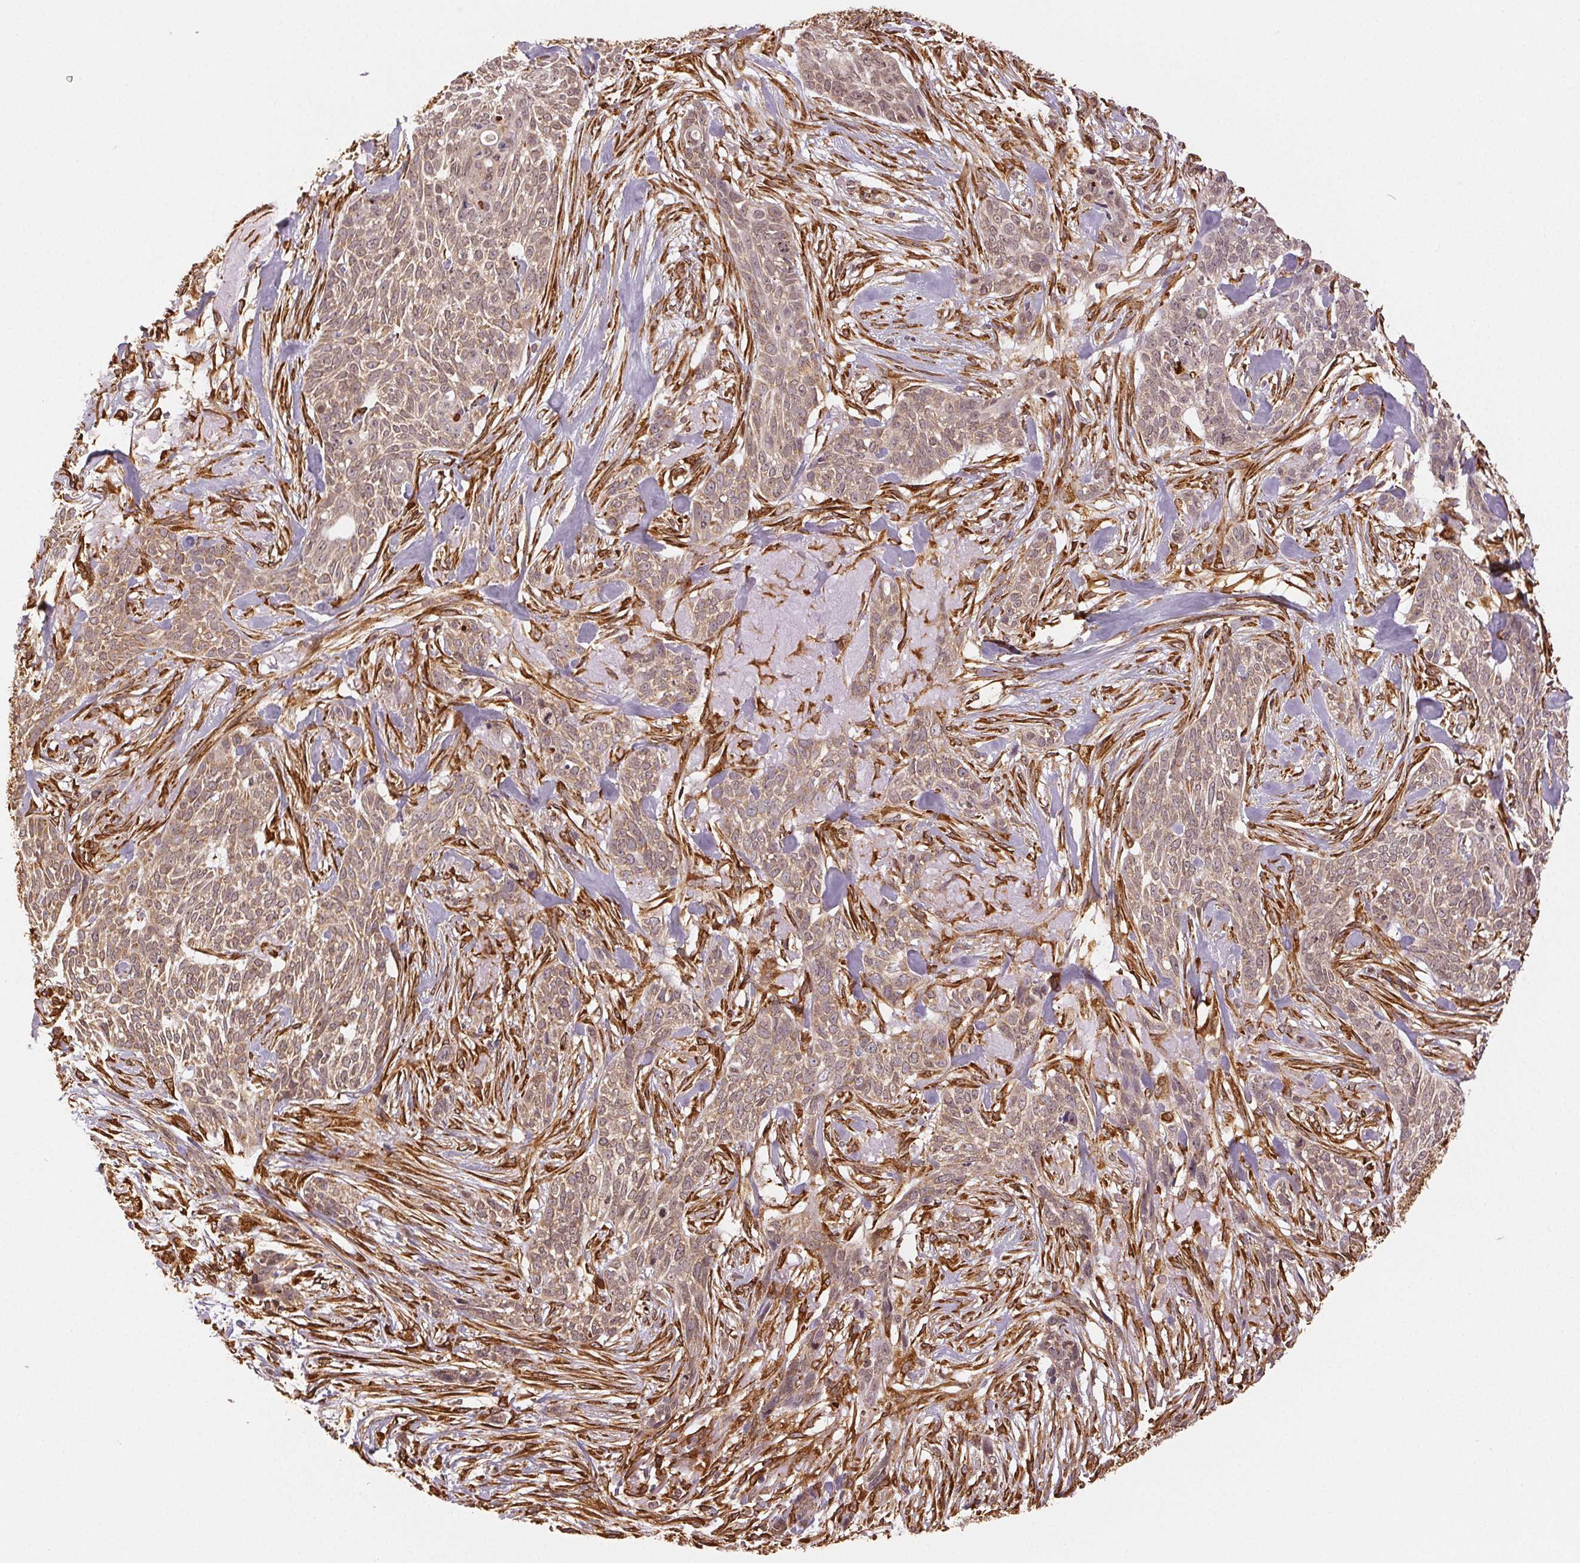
{"staining": {"intensity": "weak", "quantity": ">75%", "location": "cytoplasmic/membranous"}, "tissue": "skin cancer", "cell_type": "Tumor cells", "image_type": "cancer", "snomed": [{"axis": "morphology", "description": "Basal cell carcinoma"}, {"axis": "topography", "description": "Skin"}], "caption": "Human basal cell carcinoma (skin) stained with a protein marker exhibits weak staining in tumor cells.", "gene": "RCN3", "patient": {"sex": "male", "age": 74}}